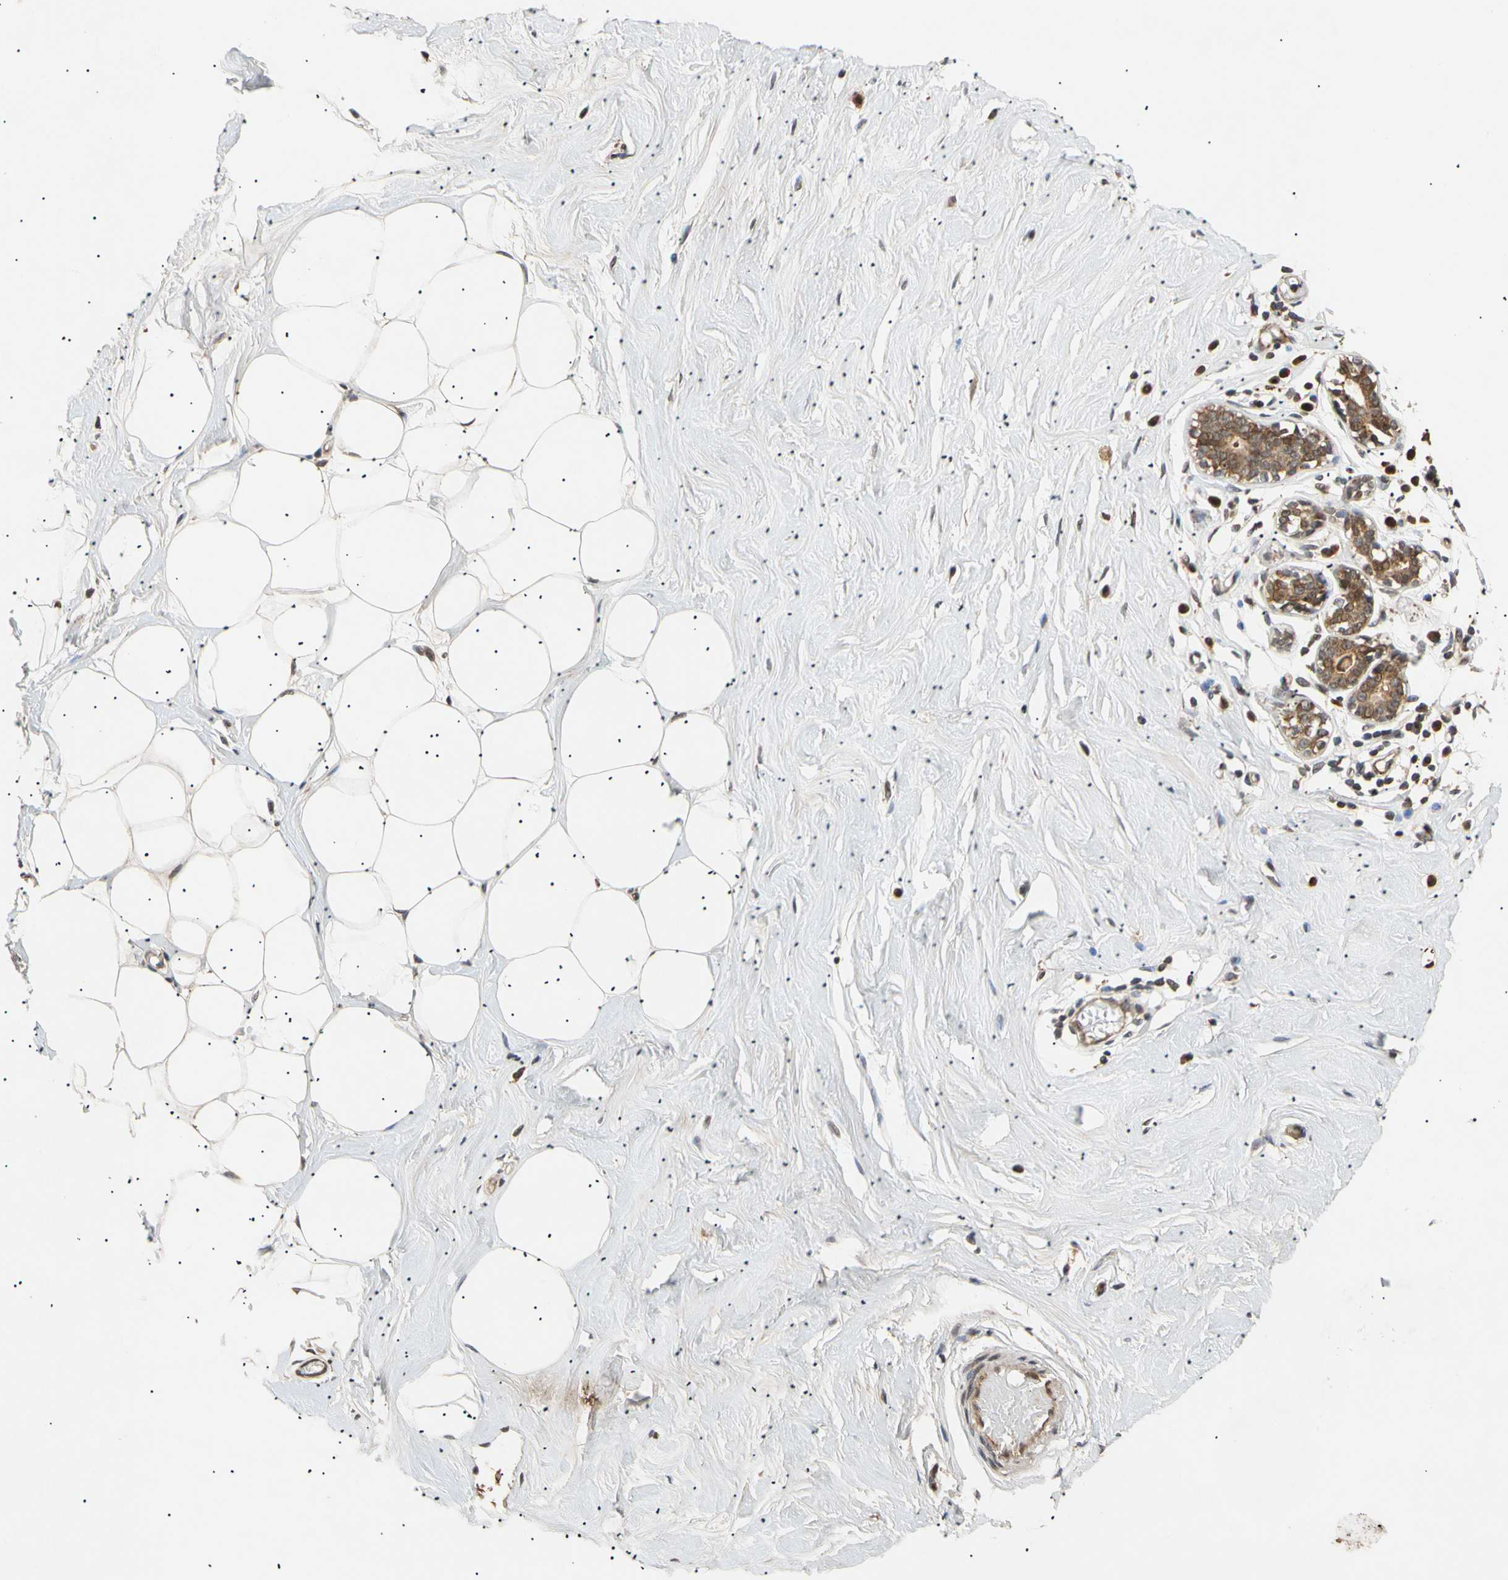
{"staining": {"intensity": "moderate", "quantity": ">75%", "location": "cytoplasmic/membranous"}, "tissue": "adipose tissue", "cell_type": "Adipocytes", "image_type": "normal", "snomed": [{"axis": "morphology", "description": "Normal tissue, NOS"}, {"axis": "topography", "description": "Breast"}], "caption": "Immunohistochemical staining of benign human adipose tissue exhibits >75% levels of moderate cytoplasmic/membranous protein expression in about >75% of adipocytes.", "gene": "MRPS22", "patient": {"sex": "female", "age": 44}}